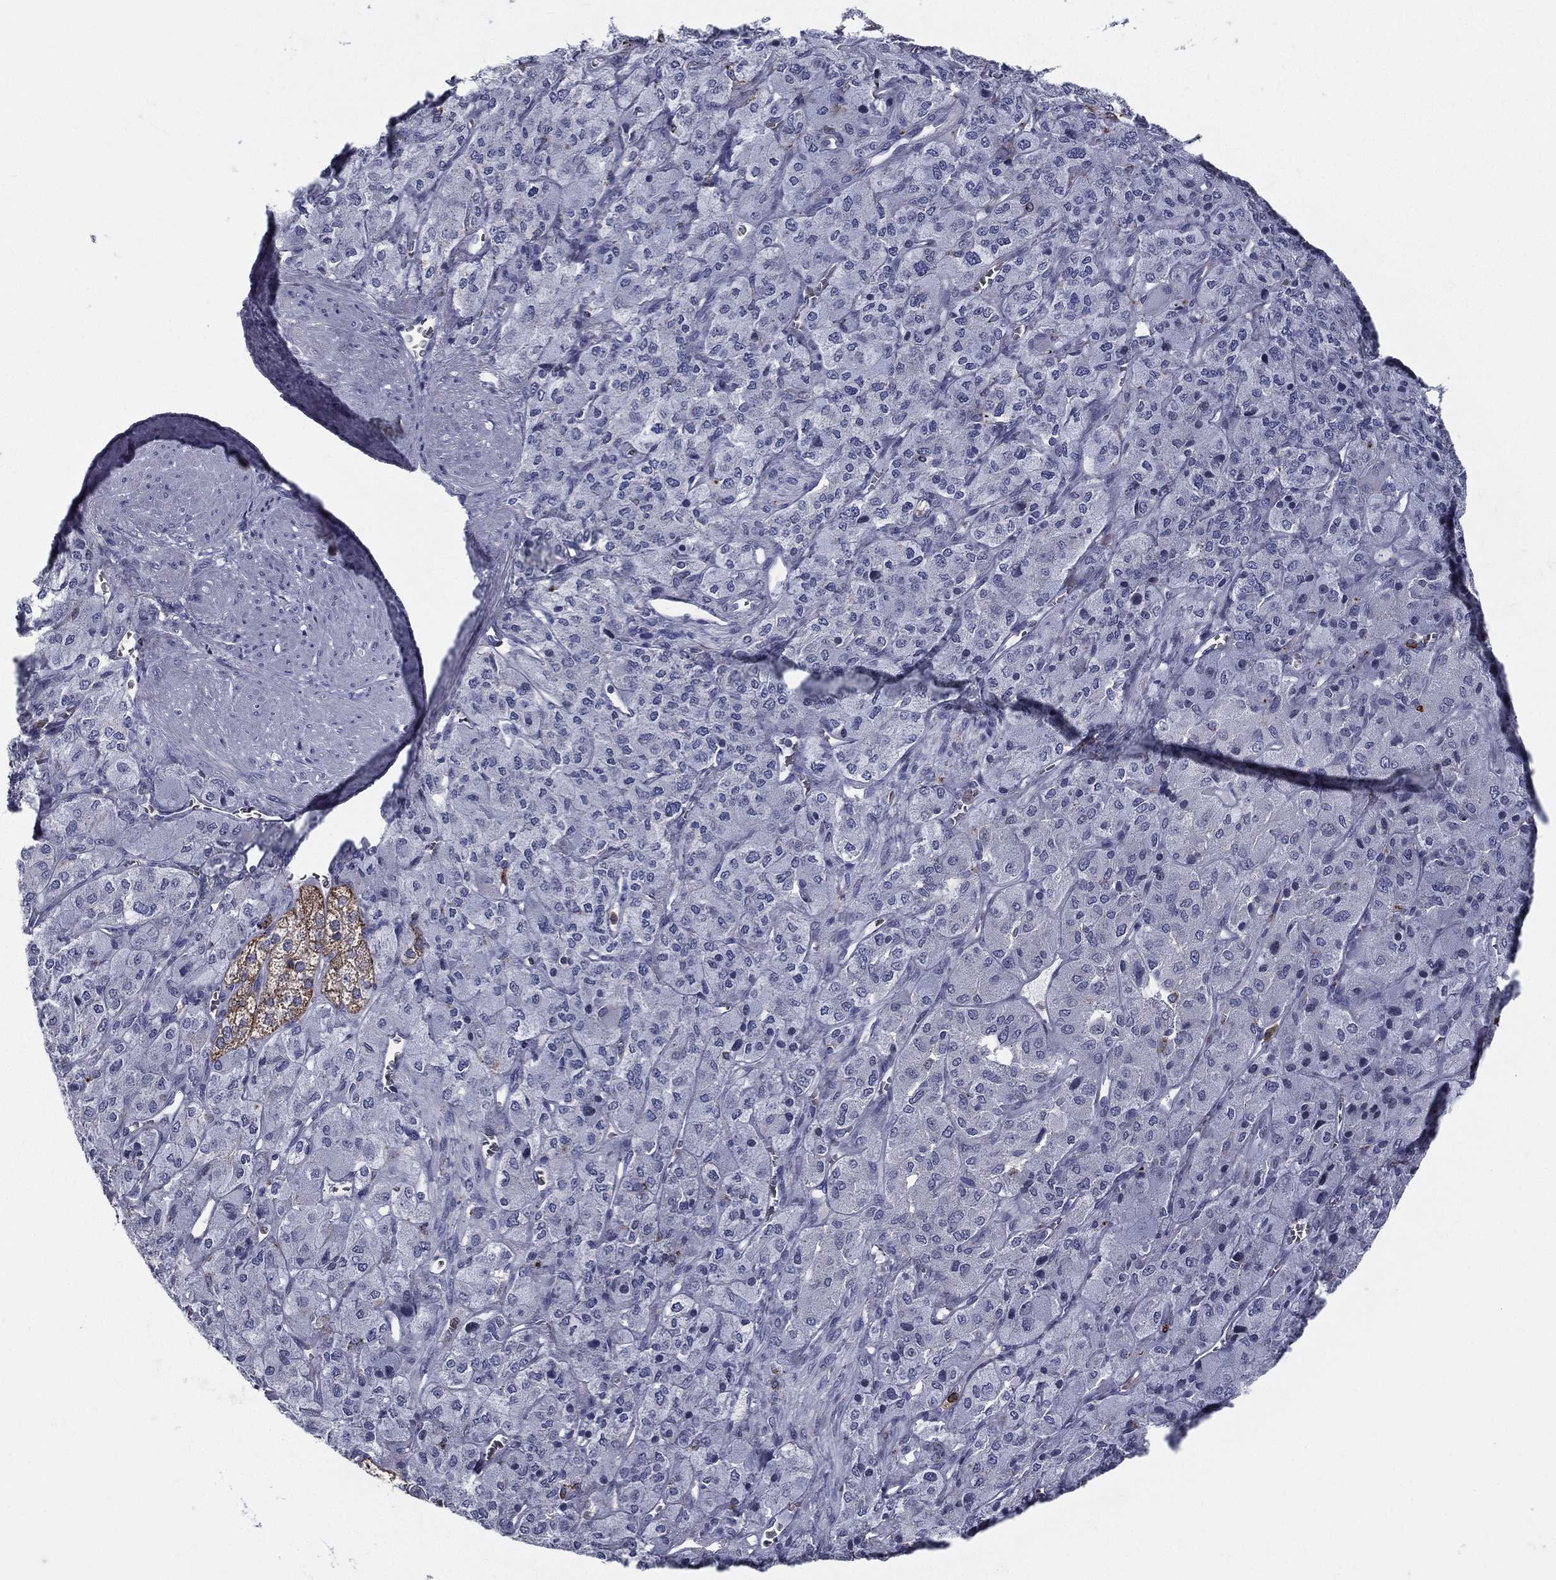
{"staining": {"intensity": "moderate", "quantity": "25%-75%", "location": "cytoplasmic/membranous"}, "tissue": "adrenal gland", "cell_type": "Glandular cells", "image_type": "normal", "snomed": [{"axis": "morphology", "description": "Normal tissue, NOS"}, {"axis": "topography", "description": "Adrenal gland"}], "caption": "IHC of normal human adrenal gland exhibits medium levels of moderate cytoplasmic/membranous positivity in about 25%-75% of glandular cells.", "gene": "EVI2B", "patient": {"sex": "female", "age": 60}}